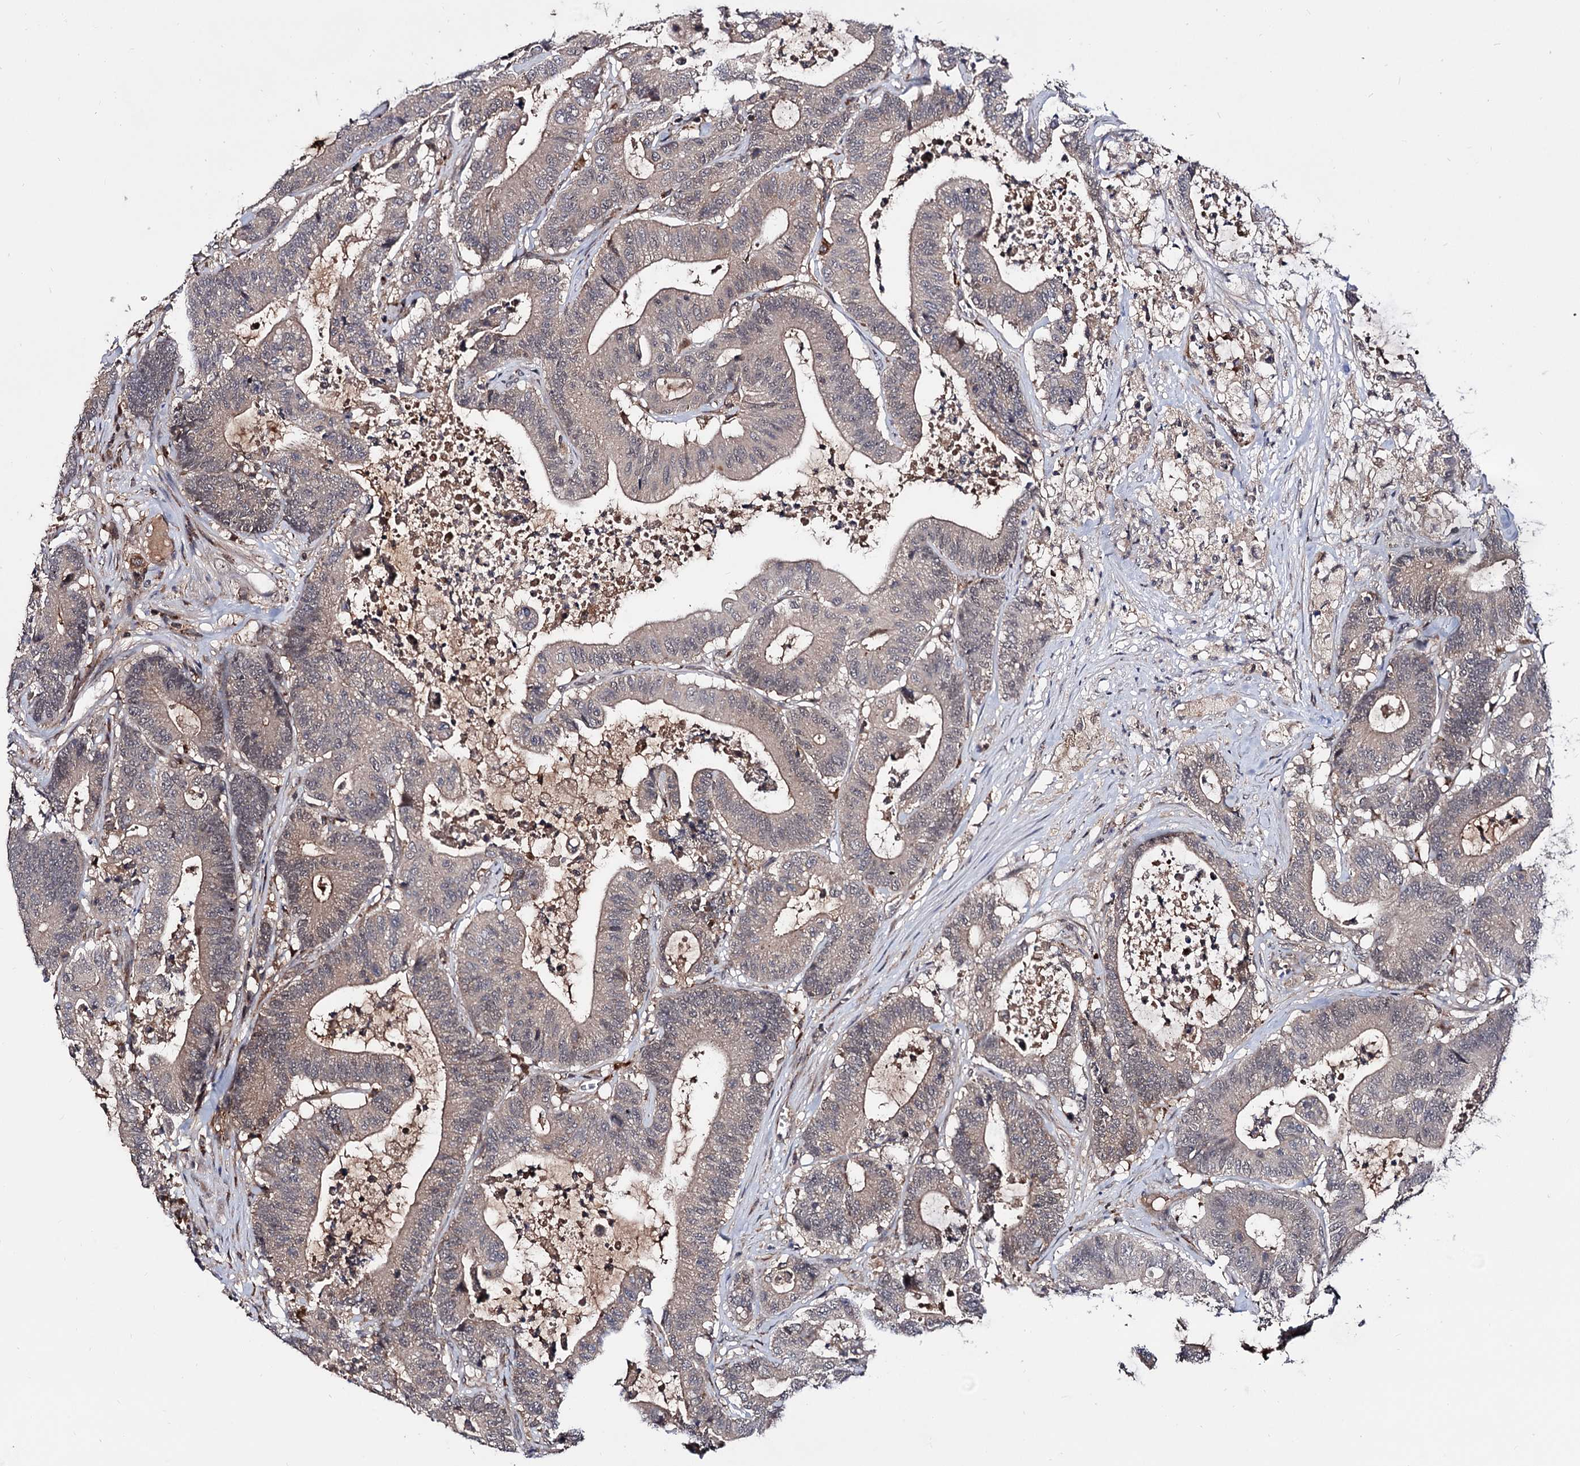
{"staining": {"intensity": "moderate", "quantity": "25%-75%", "location": "cytoplasmic/membranous,nuclear"}, "tissue": "colorectal cancer", "cell_type": "Tumor cells", "image_type": "cancer", "snomed": [{"axis": "morphology", "description": "Adenocarcinoma, NOS"}, {"axis": "topography", "description": "Colon"}], "caption": "Immunohistochemistry (IHC) (DAB (3,3'-diaminobenzidine)) staining of human colorectal adenocarcinoma demonstrates moderate cytoplasmic/membranous and nuclear protein expression in approximately 25%-75% of tumor cells. The staining was performed using DAB, with brown indicating positive protein expression. Nuclei are stained blue with hematoxylin.", "gene": "MICAL2", "patient": {"sex": "female", "age": 84}}